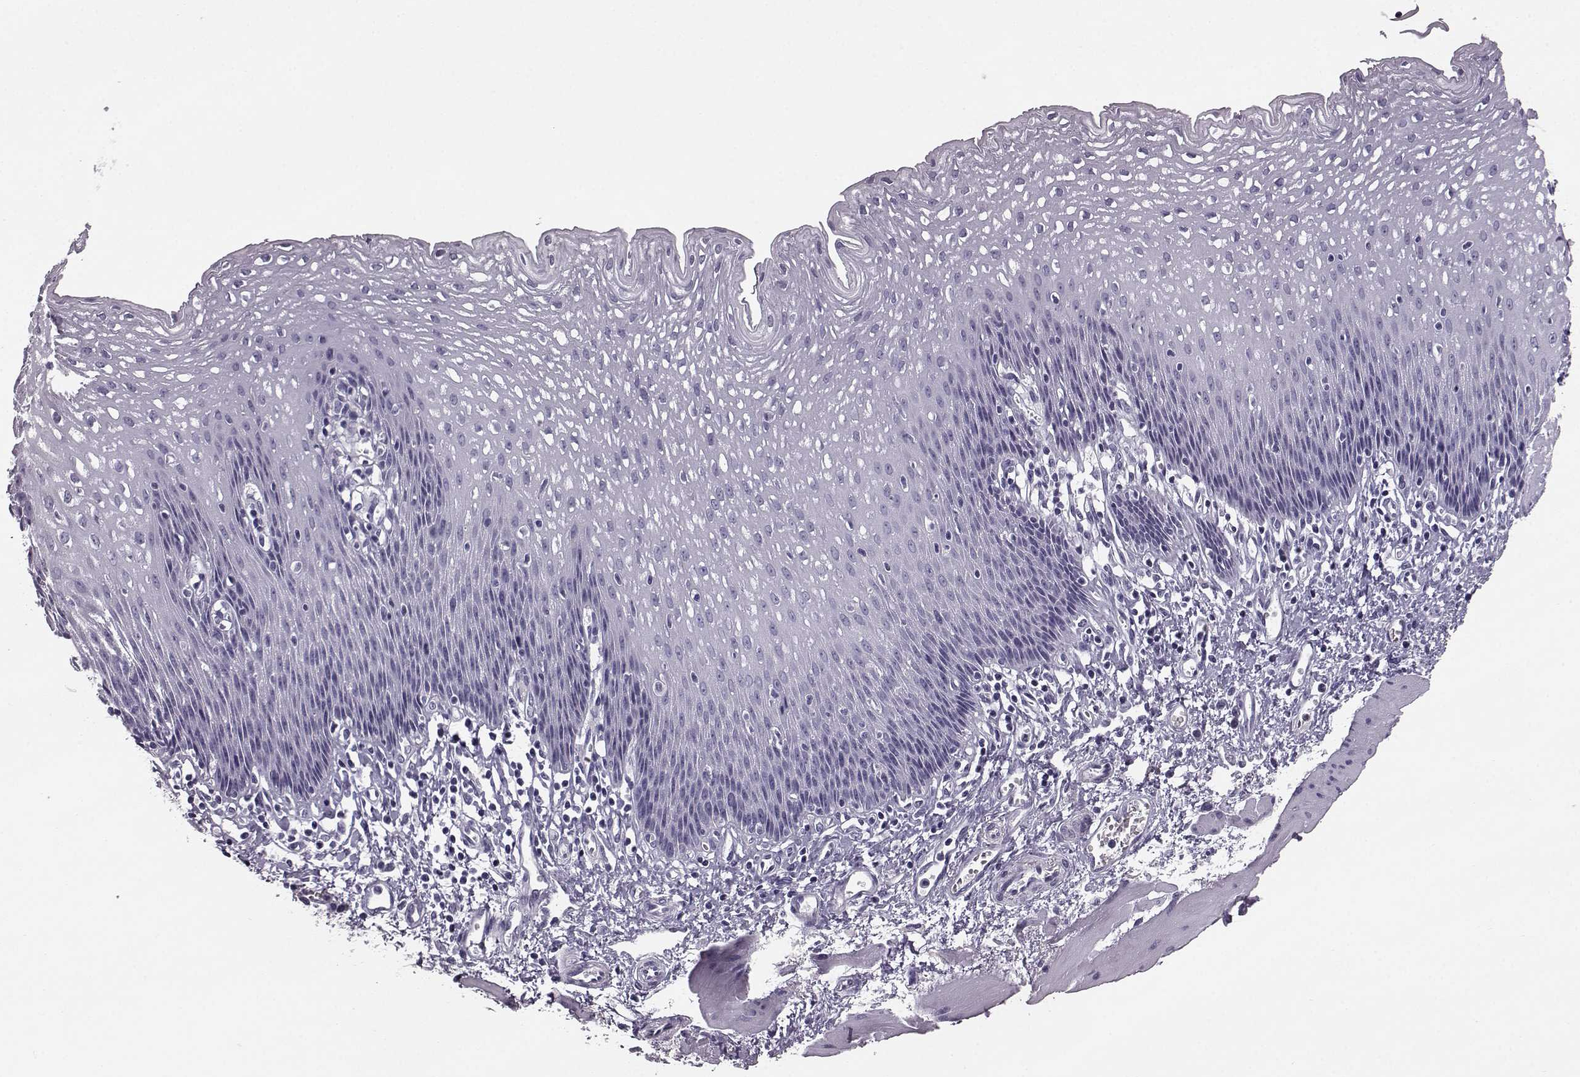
{"staining": {"intensity": "negative", "quantity": "none", "location": "none"}, "tissue": "esophagus", "cell_type": "Squamous epithelial cells", "image_type": "normal", "snomed": [{"axis": "morphology", "description": "Normal tissue, NOS"}, {"axis": "topography", "description": "Esophagus"}], "caption": "Image shows no significant protein positivity in squamous epithelial cells of unremarkable esophagus. (Stains: DAB (3,3'-diaminobenzidine) immunohistochemistry (IHC) with hematoxylin counter stain, Microscopy: brightfield microscopy at high magnification).", "gene": "JSRP1", "patient": {"sex": "female", "age": 64}}